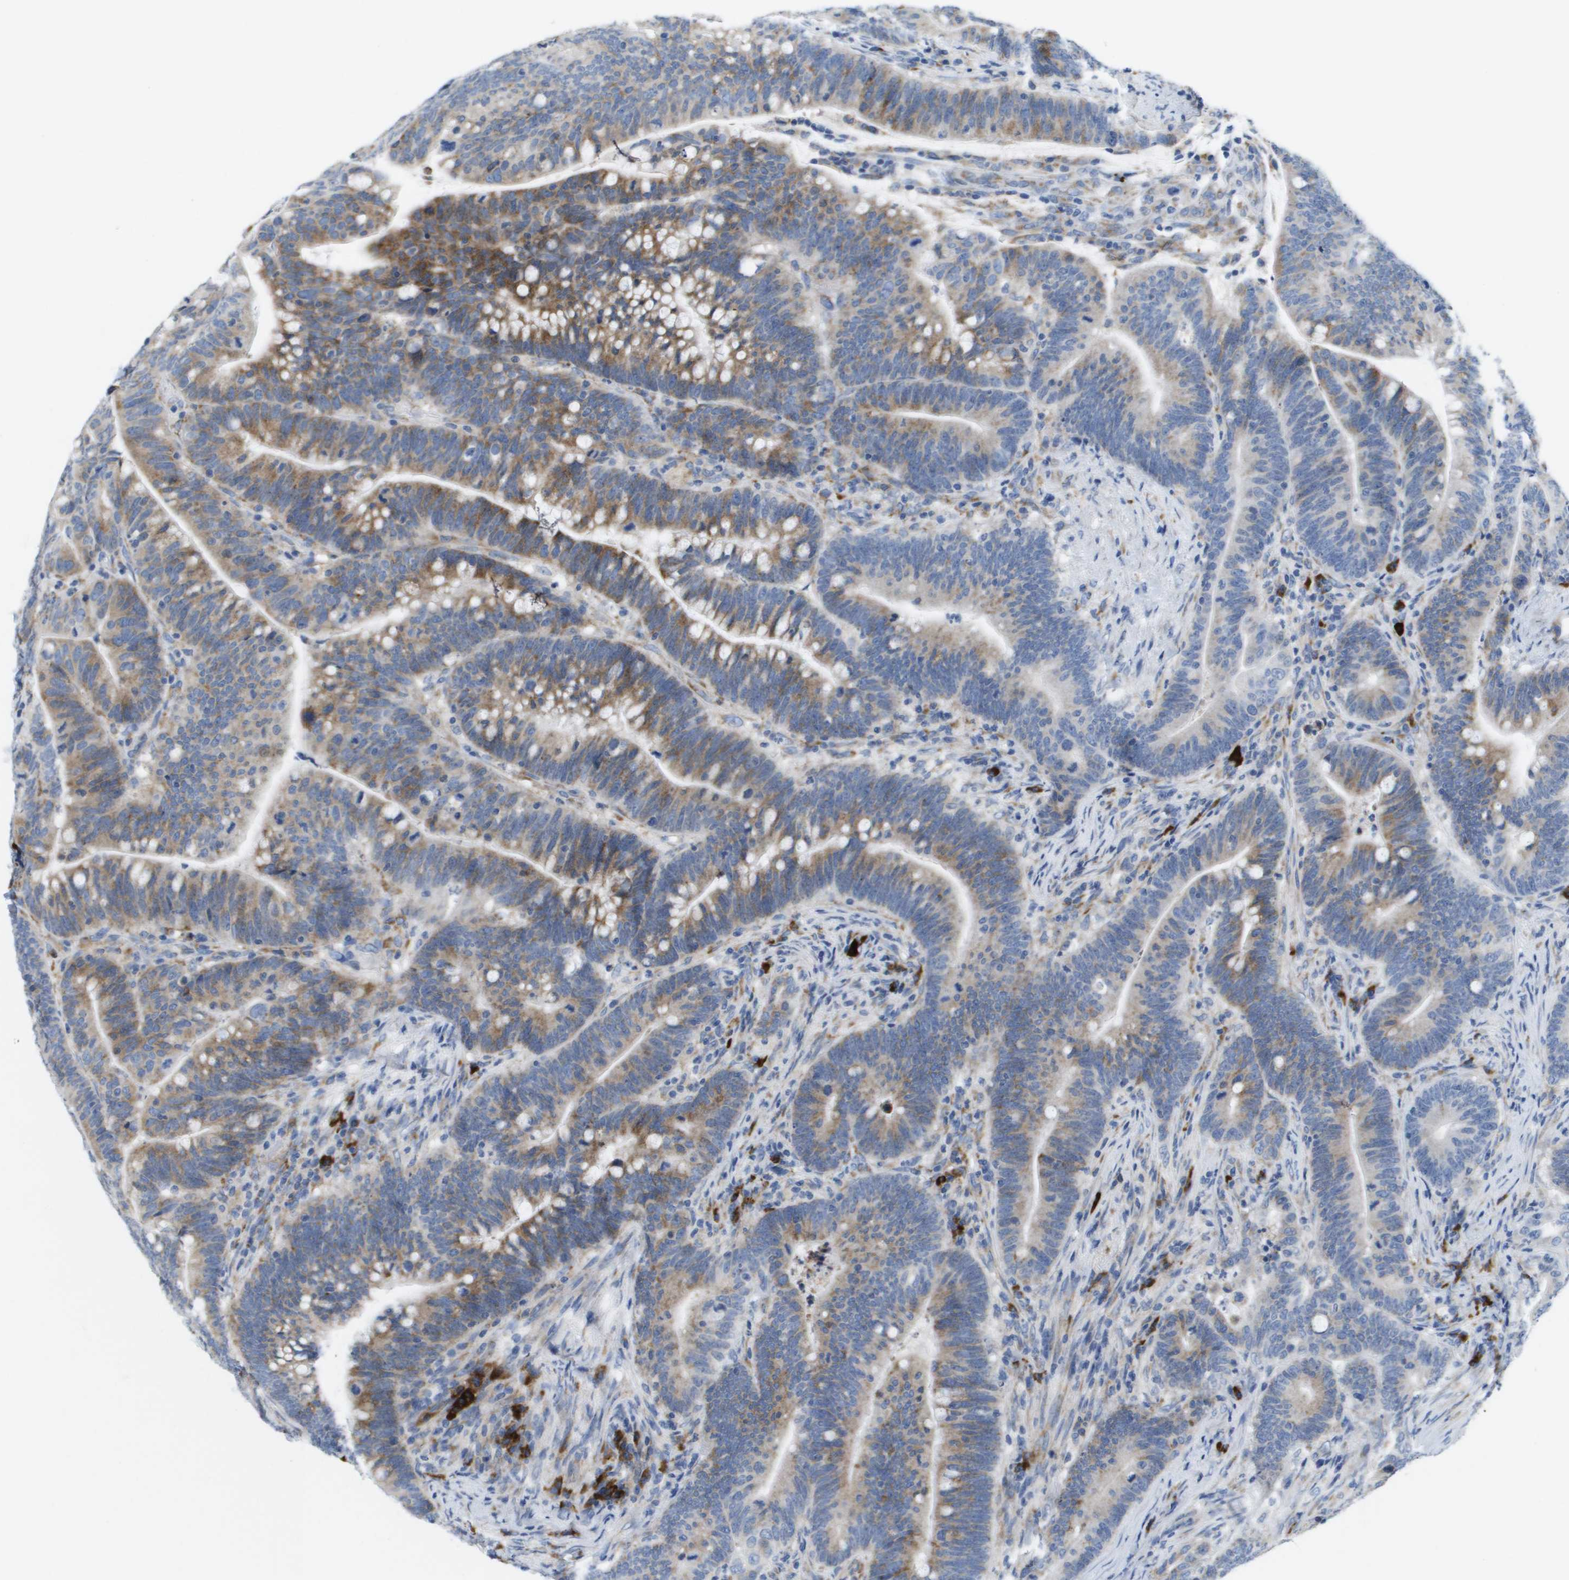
{"staining": {"intensity": "moderate", "quantity": "25%-75%", "location": "cytoplasmic/membranous"}, "tissue": "colorectal cancer", "cell_type": "Tumor cells", "image_type": "cancer", "snomed": [{"axis": "morphology", "description": "Normal tissue, NOS"}, {"axis": "morphology", "description": "Adenocarcinoma, NOS"}, {"axis": "topography", "description": "Colon"}], "caption": "Tumor cells reveal medium levels of moderate cytoplasmic/membranous positivity in about 25%-75% of cells in colorectal cancer (adenocarcinoma).", "gene": "CD3G", "patient": {"sex": "female", "age": 66}}